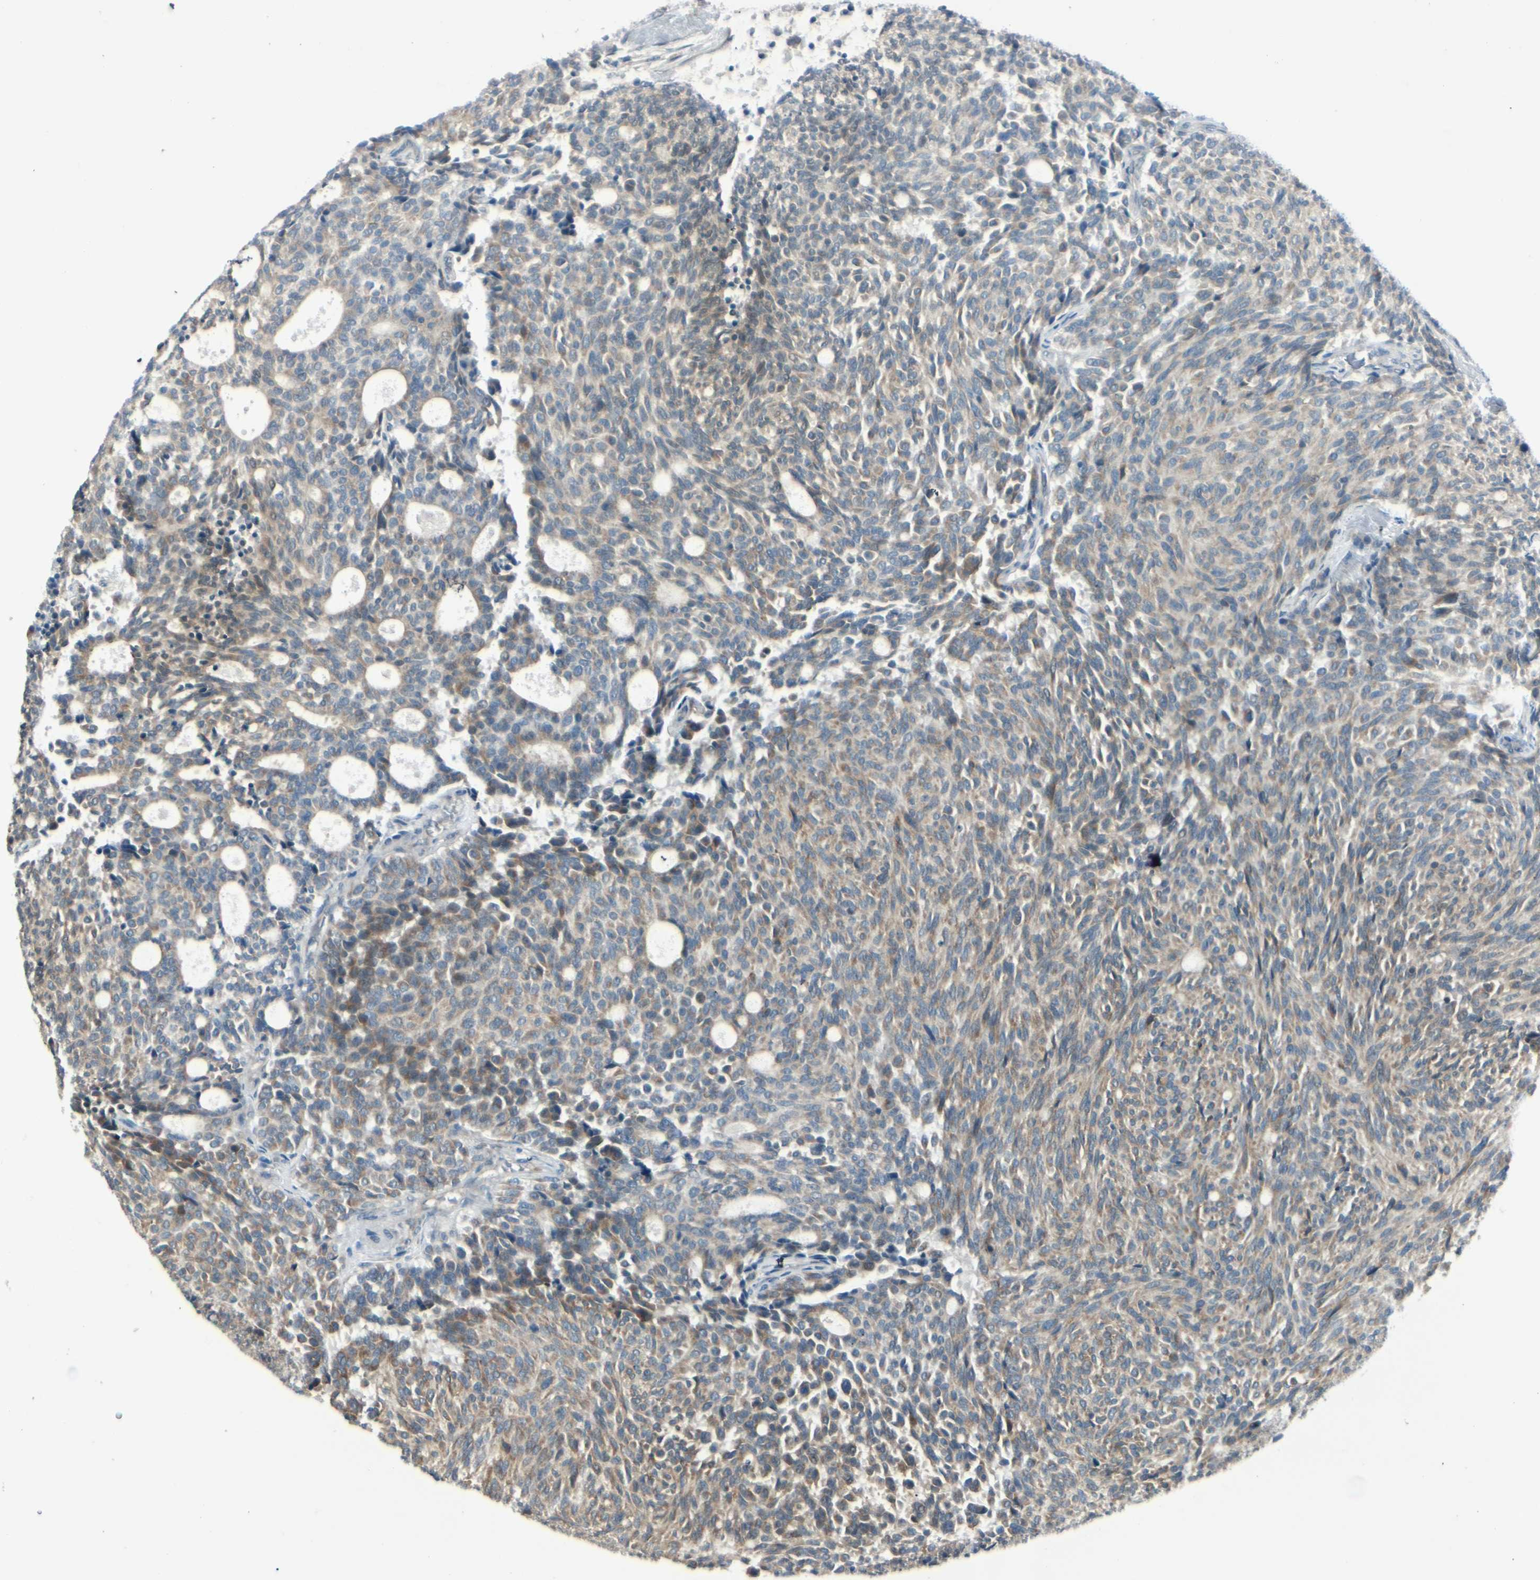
{"staining": {"intensity": "weak", "quantity": ">75%", "location": "cytoplasmic/membranous"}, "tissue": "carcinoid", "cell_type": "Tumor cells", "image_type": "cancer", "snomed": [{"axis": "morphology", "description": "Carcinoid, malignant, NOS"}, {"axis": "topography", "description": "Pancreas"}], "caption": "Brown immunohistochemical staining in human carcinoid shows weak cytoplasmic/membranous expression in about >75% of tumor cells. The staining is performed using DAB (3,3'-diaminobenzidine) brown chromogen to label protein expression. The nuclei are counter-stained blue using hematoxylin.", "gene": "BNIP1", "patient": {"sex": "female", "age": 54}}